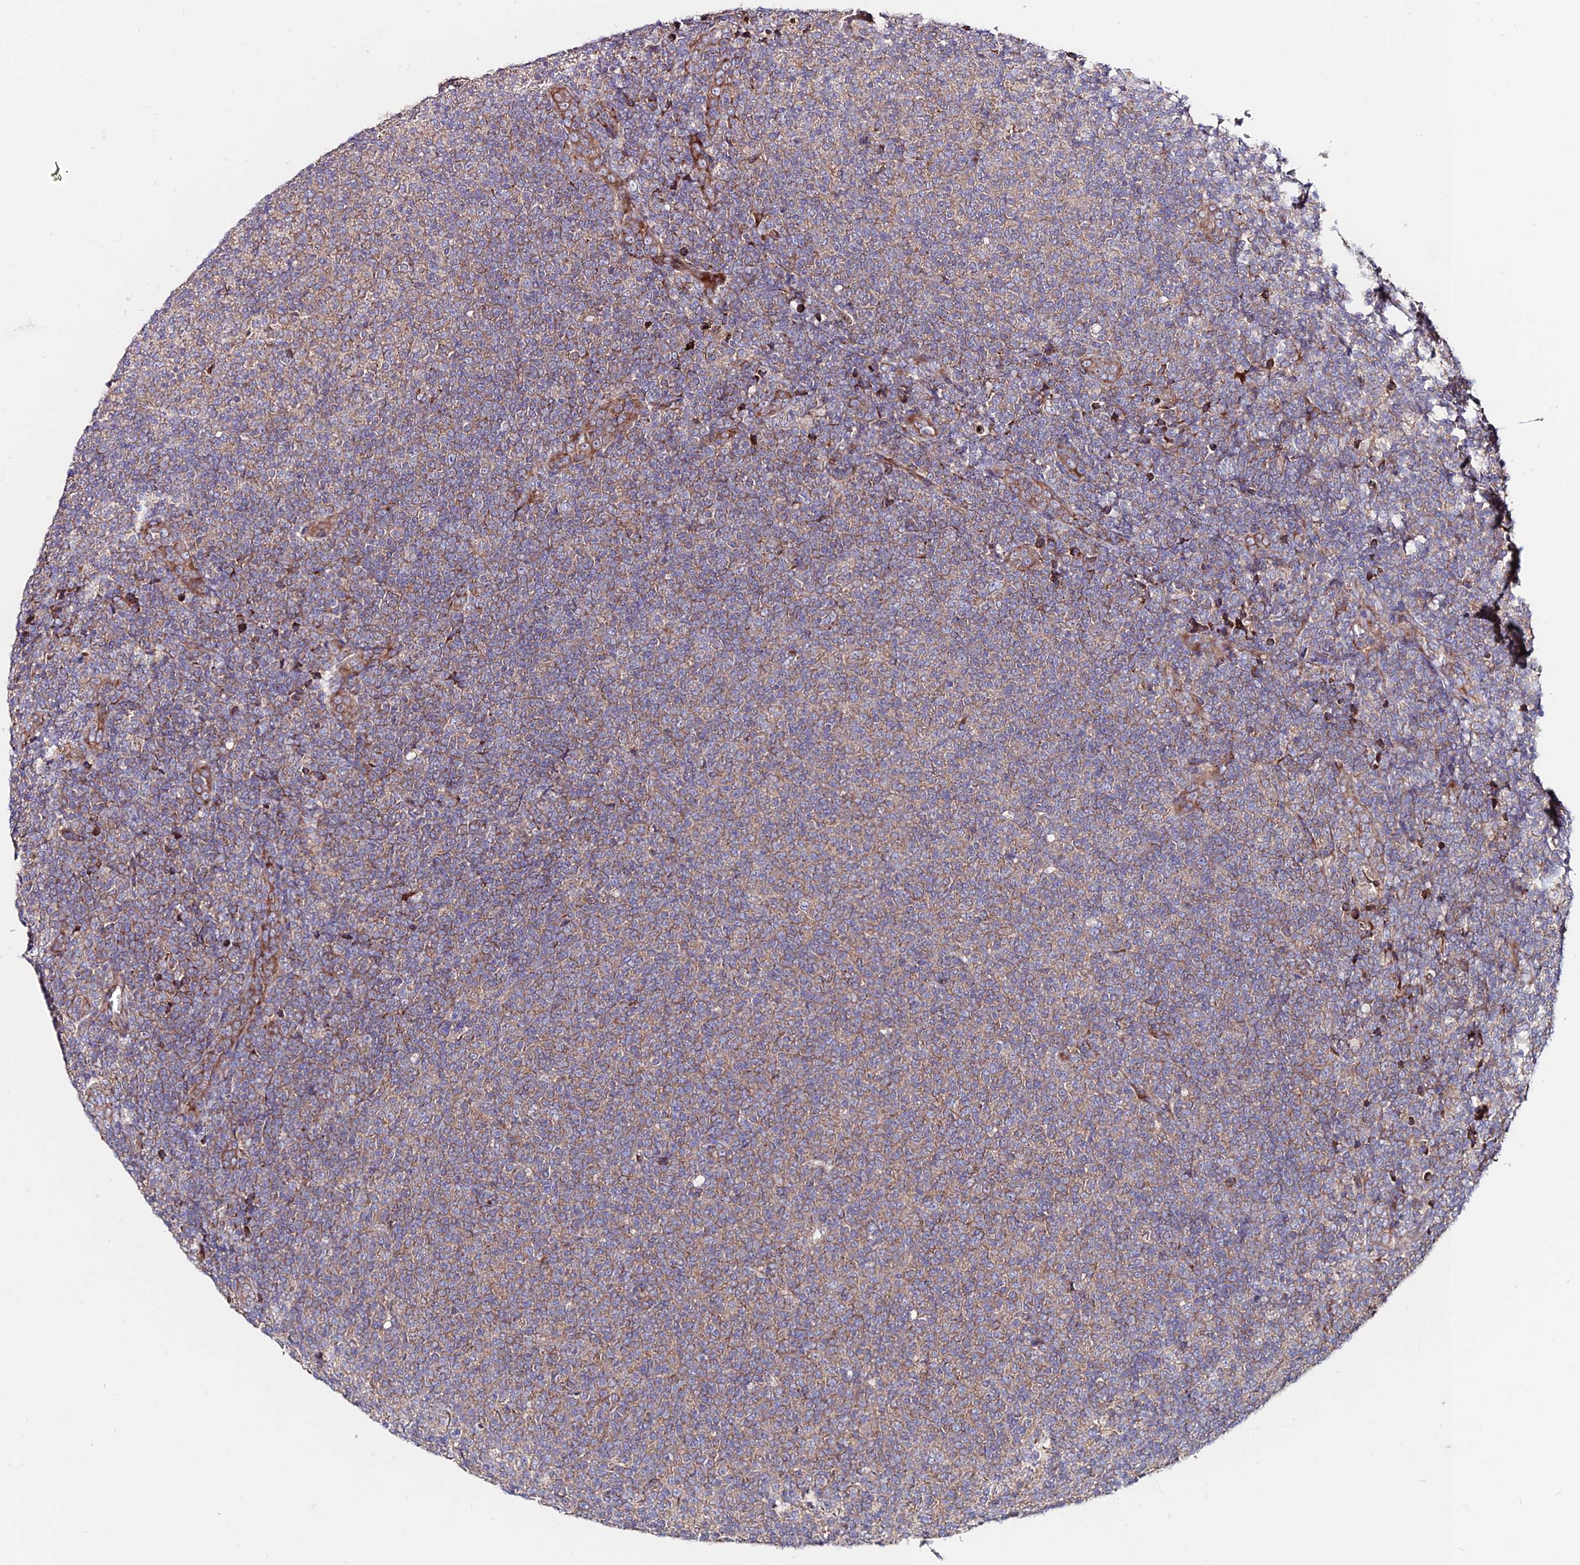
{"staining": {"intensity": "weak", "quantity": ">75%", "location": "cytoplasmic/membranous"}, "tissue": "lymphoma", "cell_type": "Tumor cells", "image_type": "cancer", "snomed": [{"axis": "morphology", "description": "Malignant lymphoma, non-Hodgkin's type, Low grade"}, {"axis": "topography", "description": "Lymph node"}], "caption": "A low amount of weak cytoplasmic/membranous staining is appreciated in approximately >75% of tumor cells in lymphoma tissue. (IHC, brightfield microscopy, high magnification).", "gene": "EIF3K", "patient": {"sex": "male", "age": 66}}